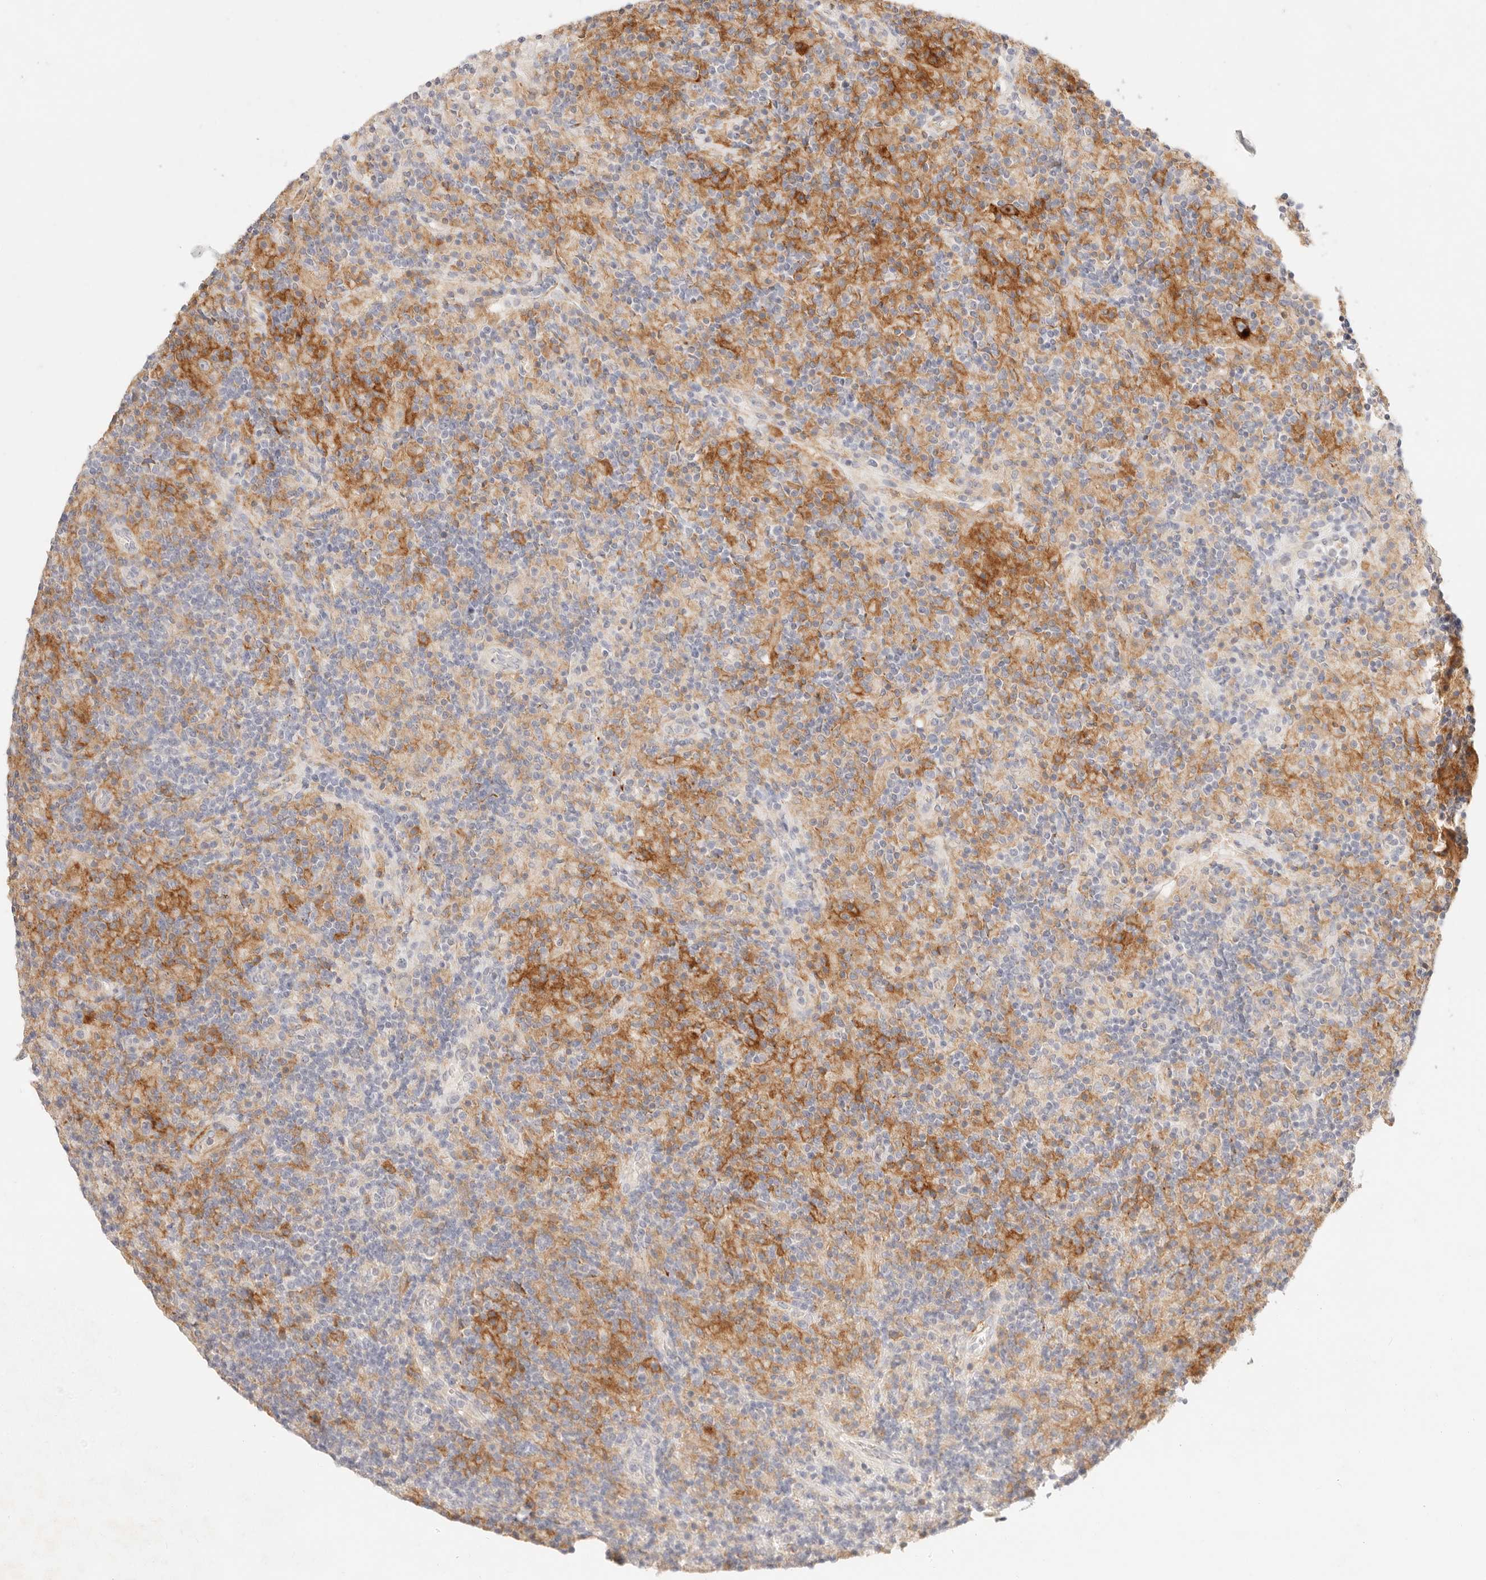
{"staining": {"intensity": "moderate", "quantity": "<25%", "location": "cytoplasmic/membranous"}, "tissue": "lymphoma", "cell_type": "Tumor cells", "image_type": "cancer", "snomed": [{"axis": "morphology", "description": "Hodgkin's disease, NOS"}, {"axis": "topography", "description": "Lymph node"}], "caption": "There is low levels of moderate cytoplasmic/membranous positivity in tumor cells of lymphoma, as demonstrated by immunohistochemical staining (brown color).", "gene": "GPR84", "patient": {"sex": "male", "age": 70}}